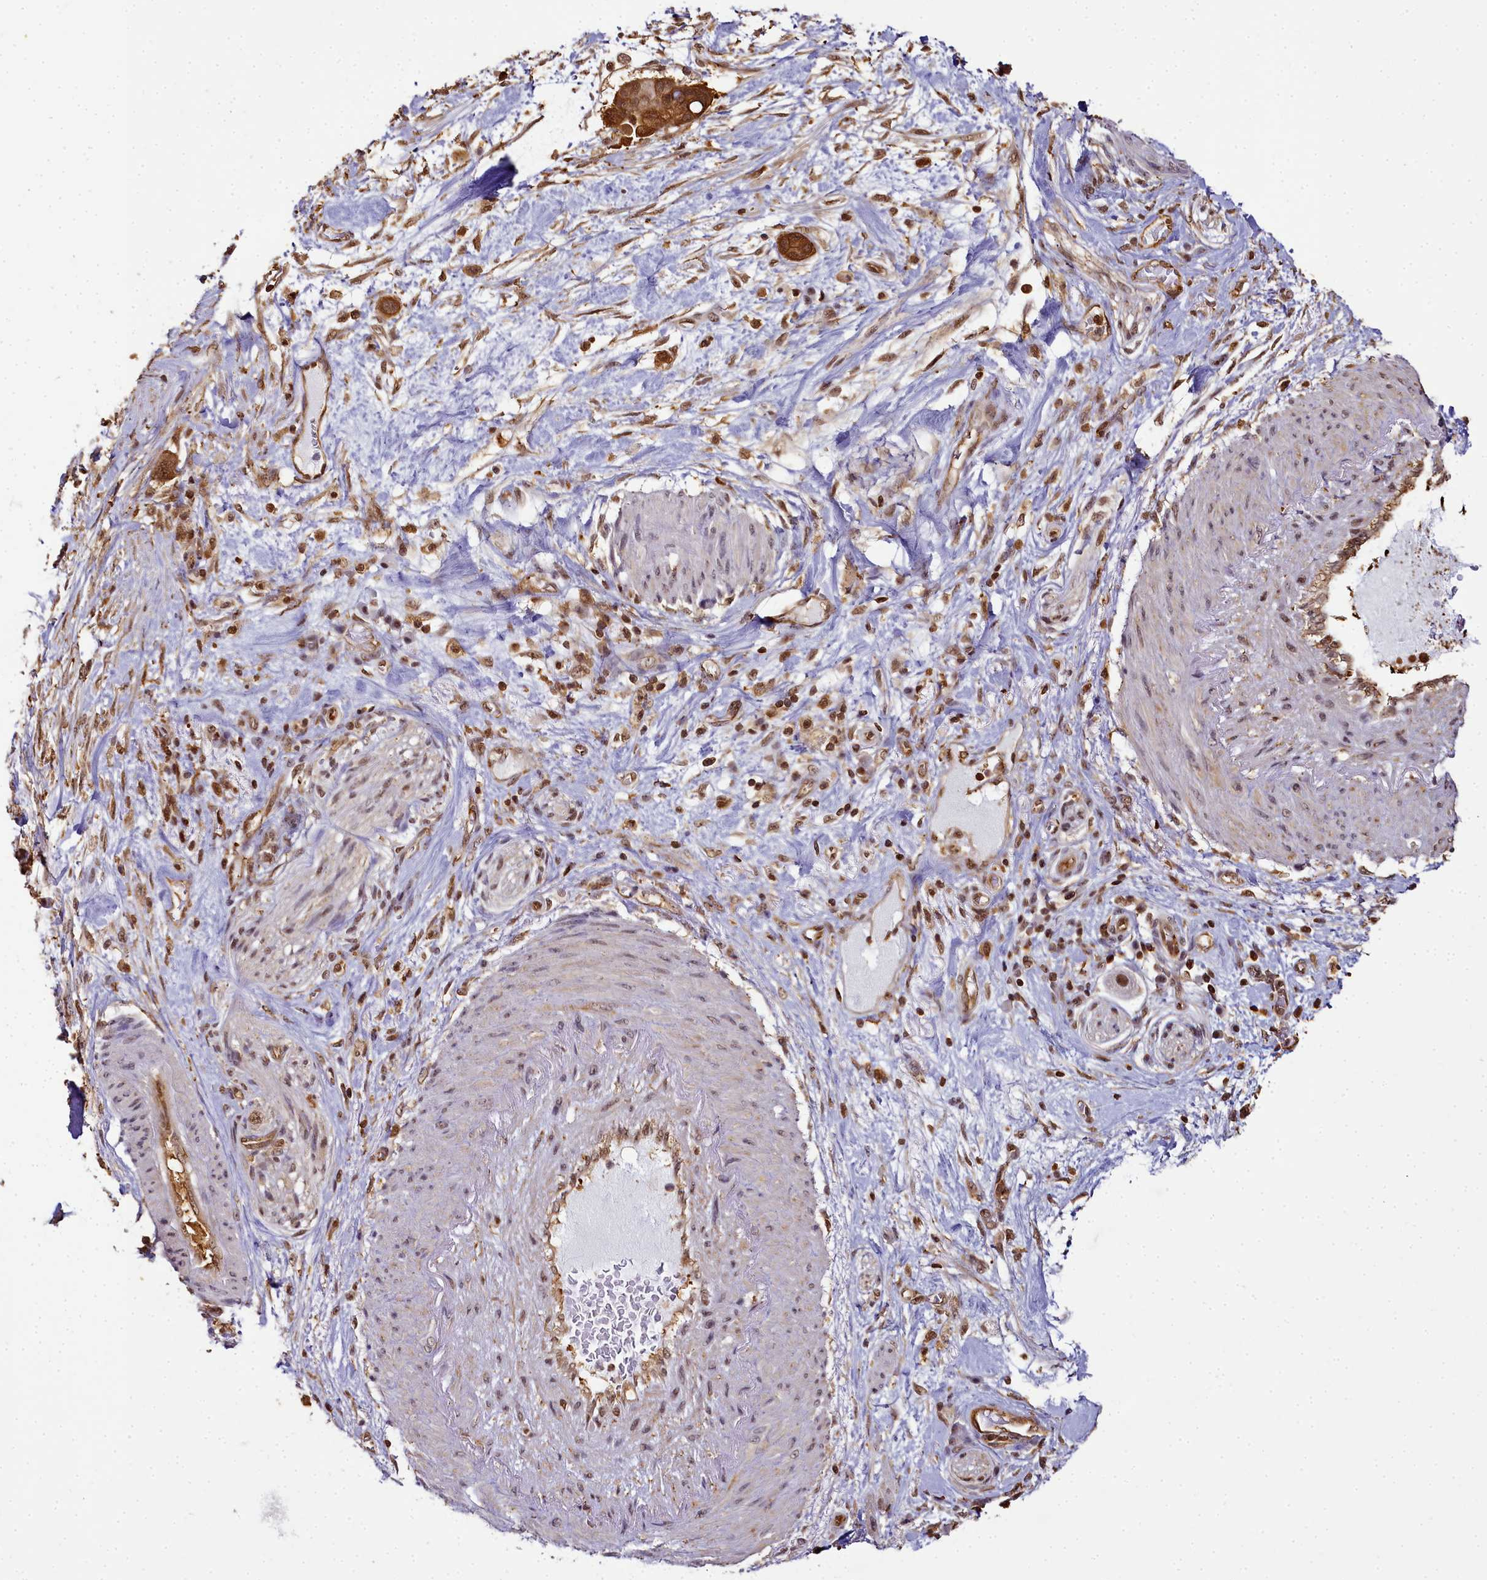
{"staining": {"intensity": "moderate", "quantity": ">75%", "location": "cytoplasmic/membranous,nuclear"}, "tissue": "pancreatic cancer", "cell_type": "Tumor cells", "image_type": "cancer", "snomed": [{"axis": "morphology", "description": "Adenocarcinoma, NOS"}, {"axis": "topography", "description": "Pancreas"}], "caption": "DAB (3,3'-diaminobenzidine) immunohistochemical staining of pancreatic cancer shows moderate cytoplasmic/membranous and nuclear protein staining in approximately >75% of tumor cells.", "gene": "PPP4C", "patient": {"sex": "male", "age": 68}}